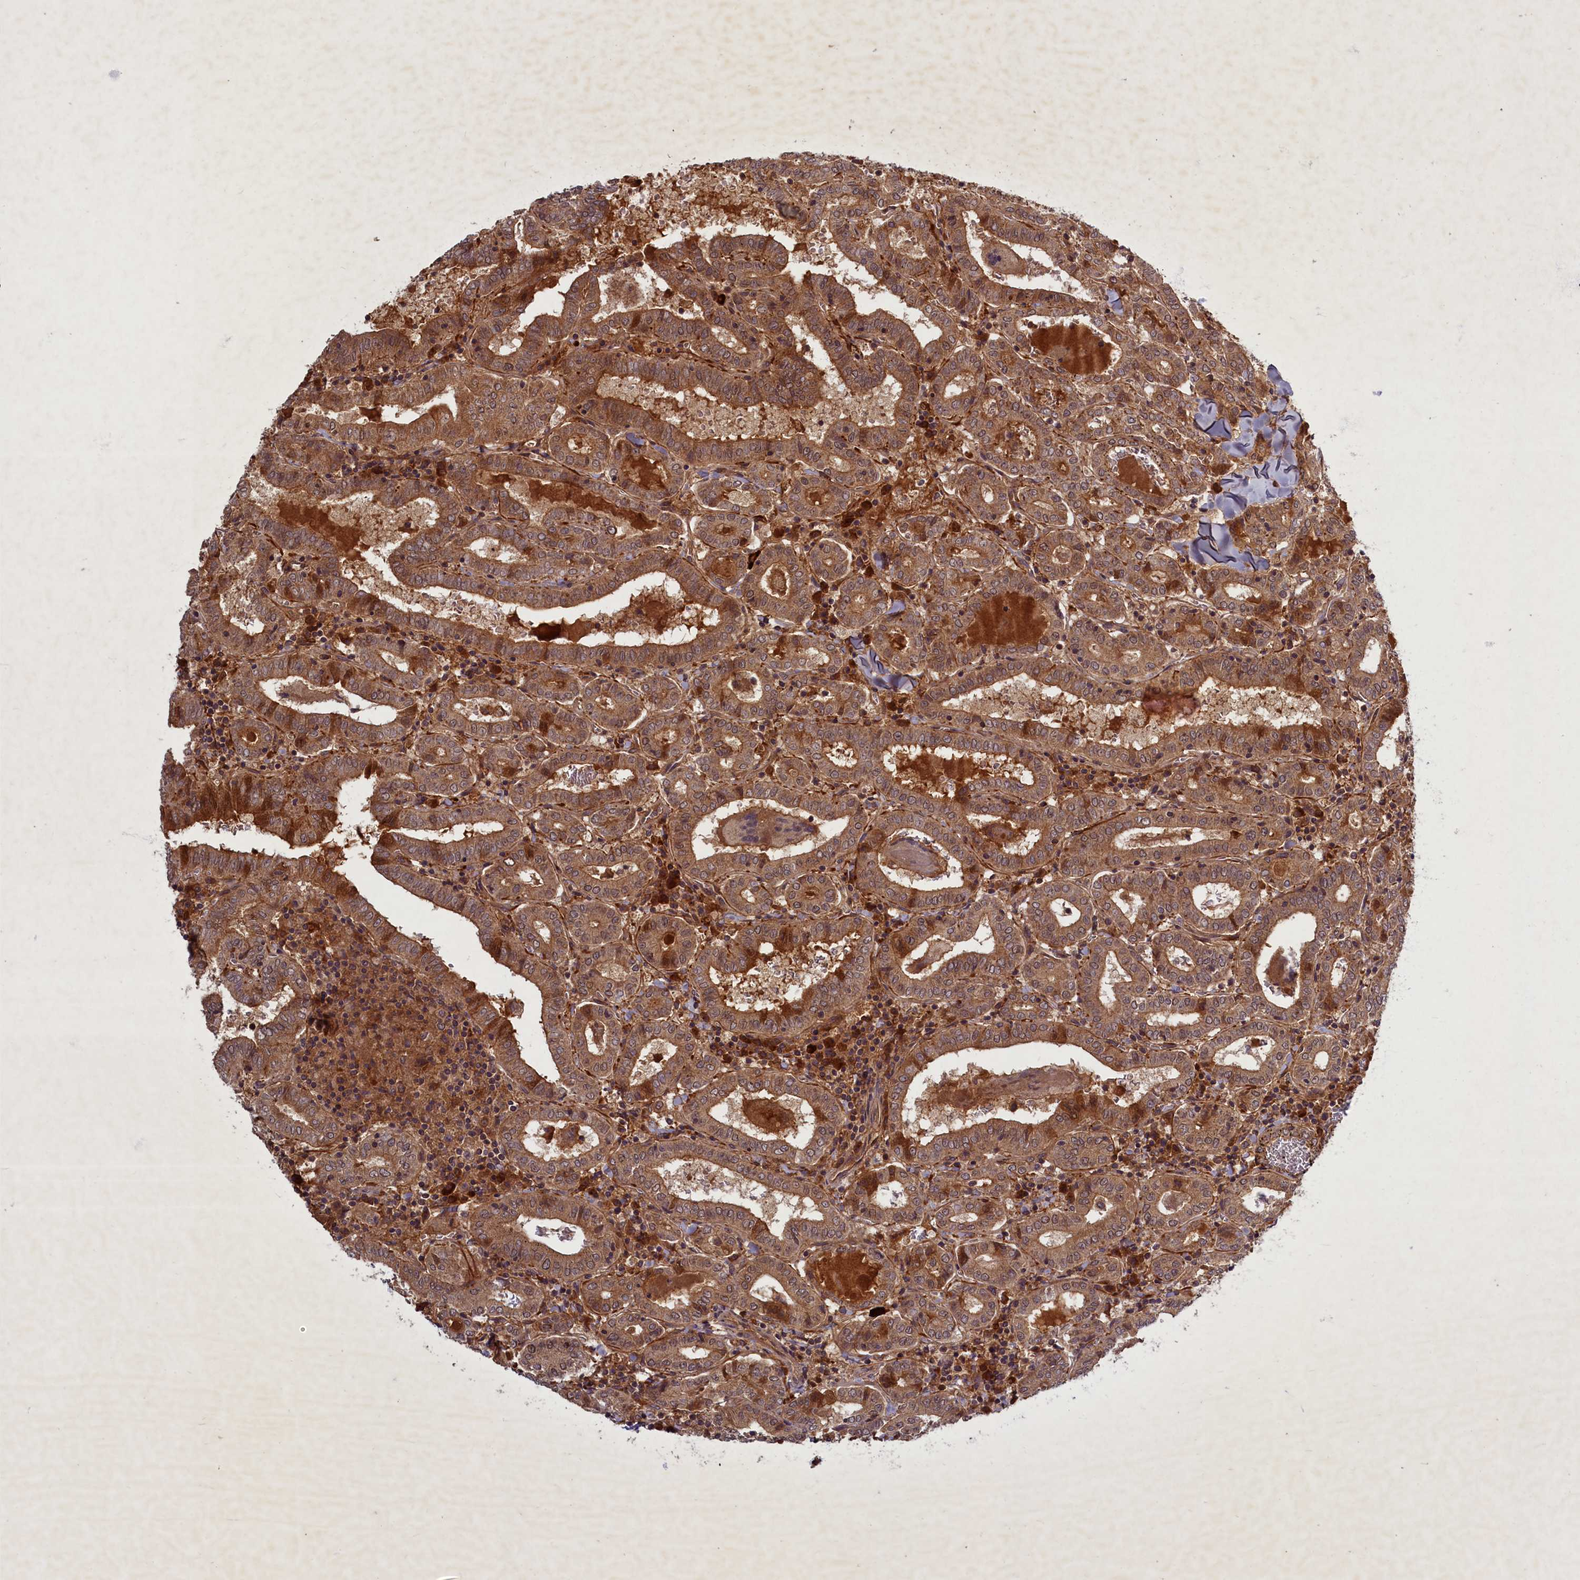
{"staining": {"intensity": "moderate", "quantity": ">75%", "location": "cytoplasmic/membranous"}, "tissue": "thyroid cancer", "cell_type": "Tumor cells", "image_type": "cancer", "snomed": [{"axis": "morphology", "description": "Papillary adenocarcinoma, NOS"}, {"axis": "topography", "description": "Thyroid gland"}], "caption": "Tumor cells reveal medium levels of moderate cytoplasmic/membranous expression in about >75% of cells in human thyroid cancer (papillary adenocarcinoma).", "gene": "BICD1", "patient": {"sex": "female", "age": 72}}